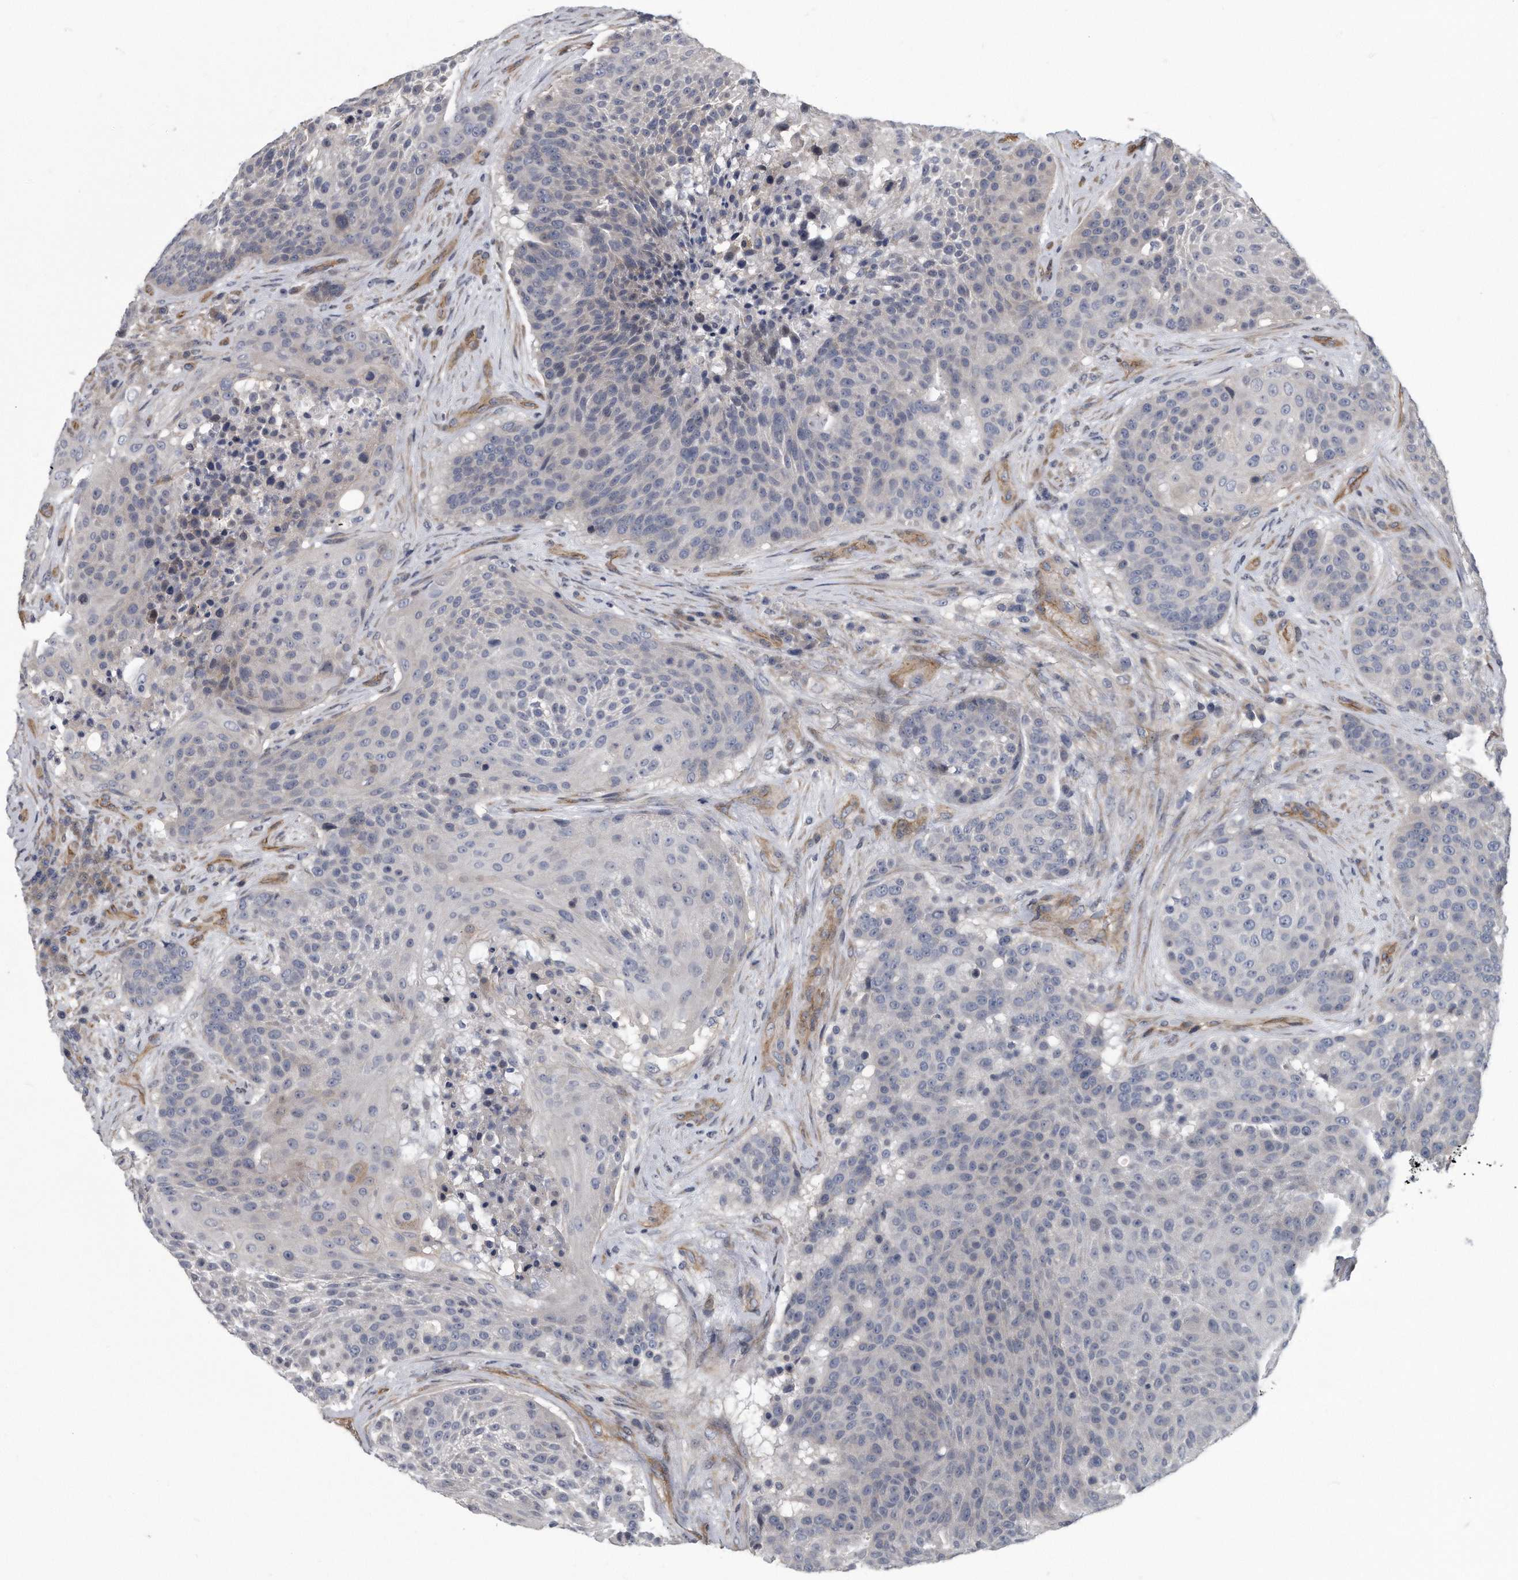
{"staining": {"intensity": "negative", "quantity": "none", "location": "none"}, "tissue": "urothelial cancer", "cell_type": "Tumor cells", "image_type": "cancer", "snomed": [{"axis": "morphology", "description": "Urothelial carcinoma, High grade"}, {"axis": "topography", "description": "Urinary bladder"}], "caption": "A high-resolution image shows IHC staining of high-grade urothelial carcinoma, which reveals no significant staining in tumor cells.", "gene": "ARMCX1", "patient": {"sex": "female", "age": 63}}